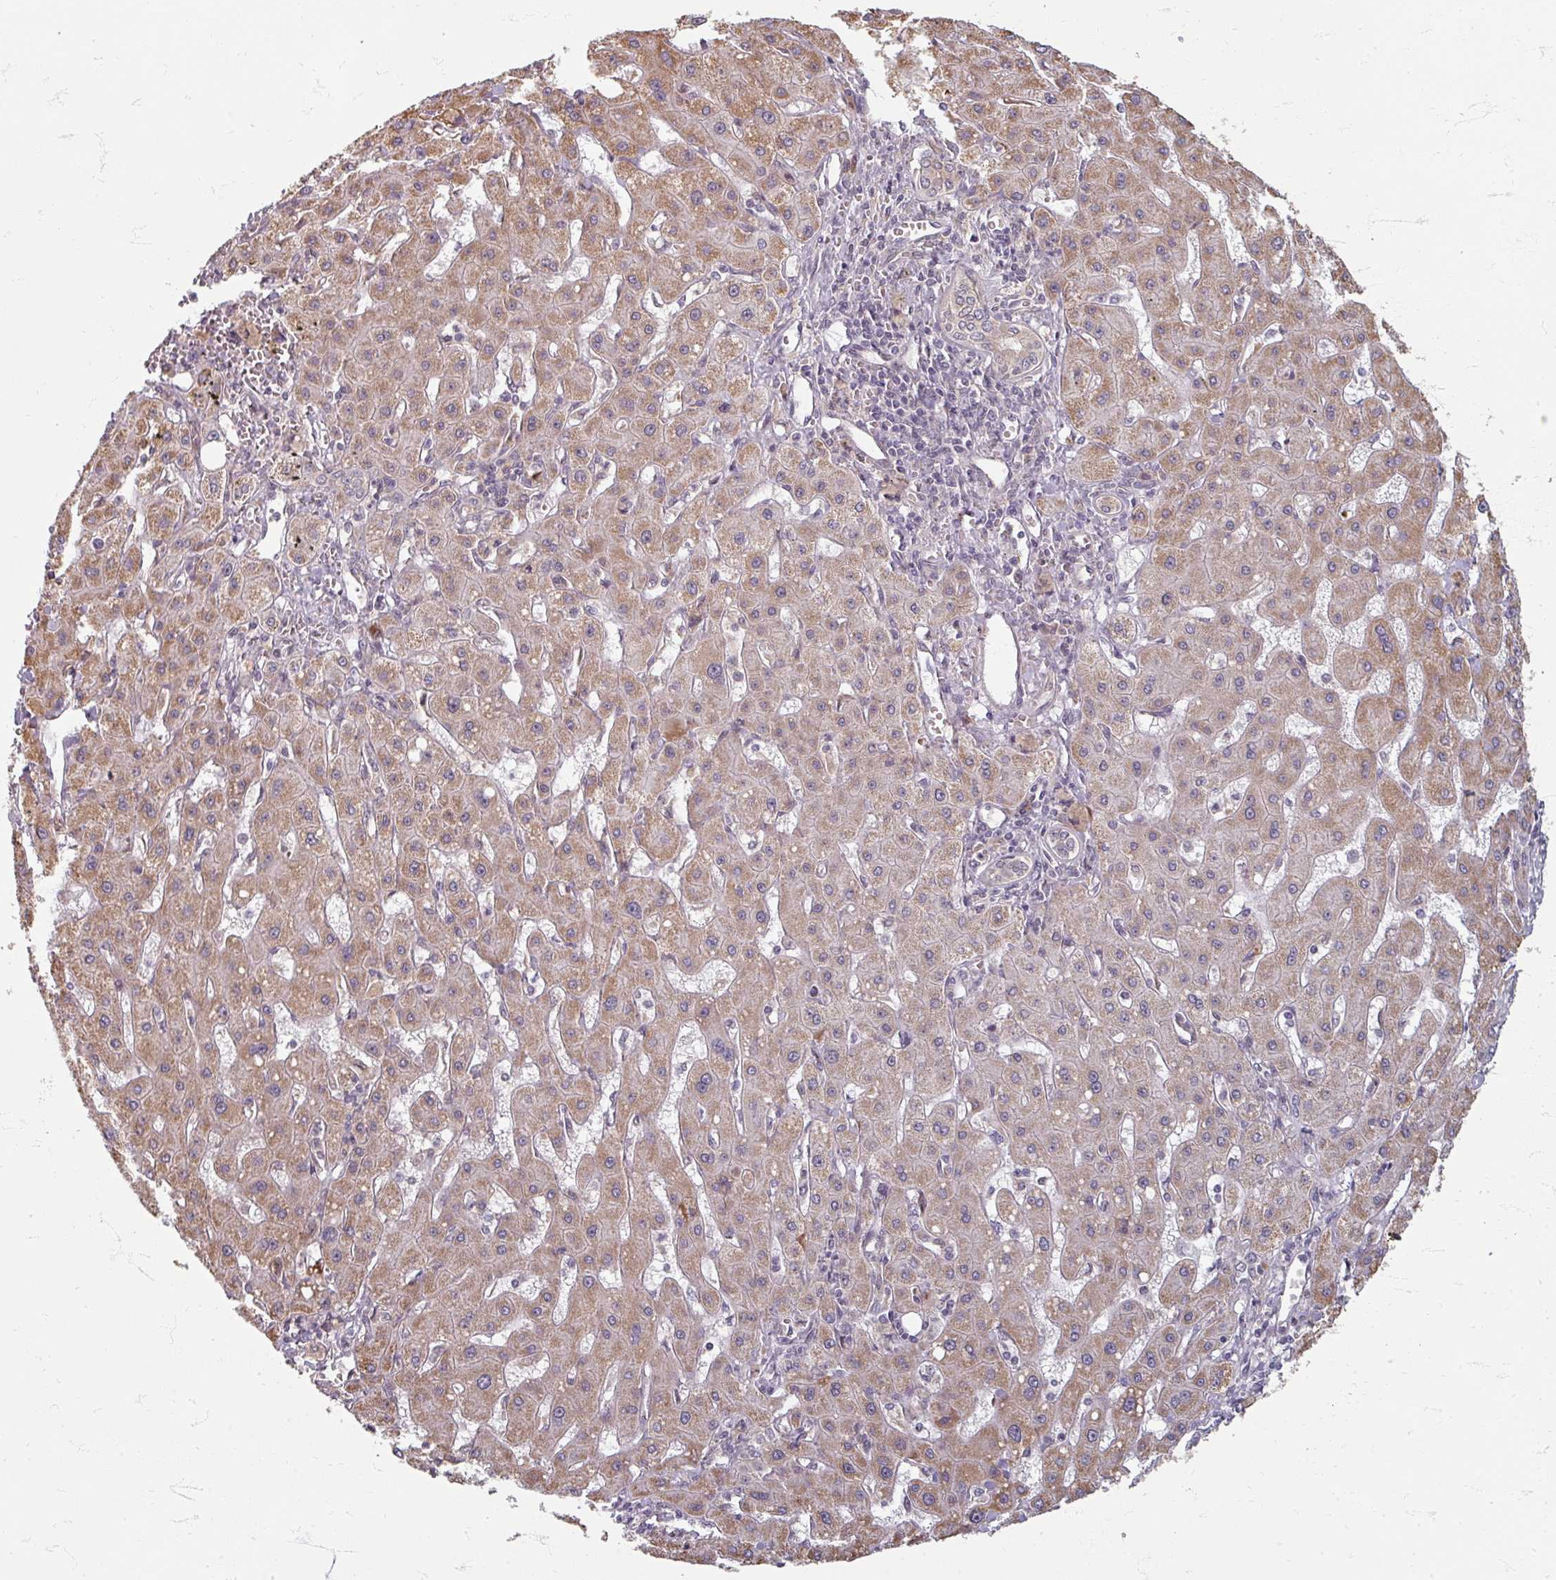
{"staining": {"intensity": "moderate", "quantity": "25%-75%", "location": "cytoplasmic/membranous"}, "tissue": "liver cancer", "cell_type": "Tumor cells", "image_type": "cancer", "snomed": [{"axis": "morphology", "description": "Carcinoma, Hepatocellular, NOS"}, {"axis": "topography", "description": "Liver"}], "caption": "Protein expression analysis of liver cancer (hepatocellular carcinoma) shows moderate cytoplasmic/membranous expression in approximately 25%-75% of tumor cells.", "gene": "STAM", "patient": {"sex": "male", "age": 72}}